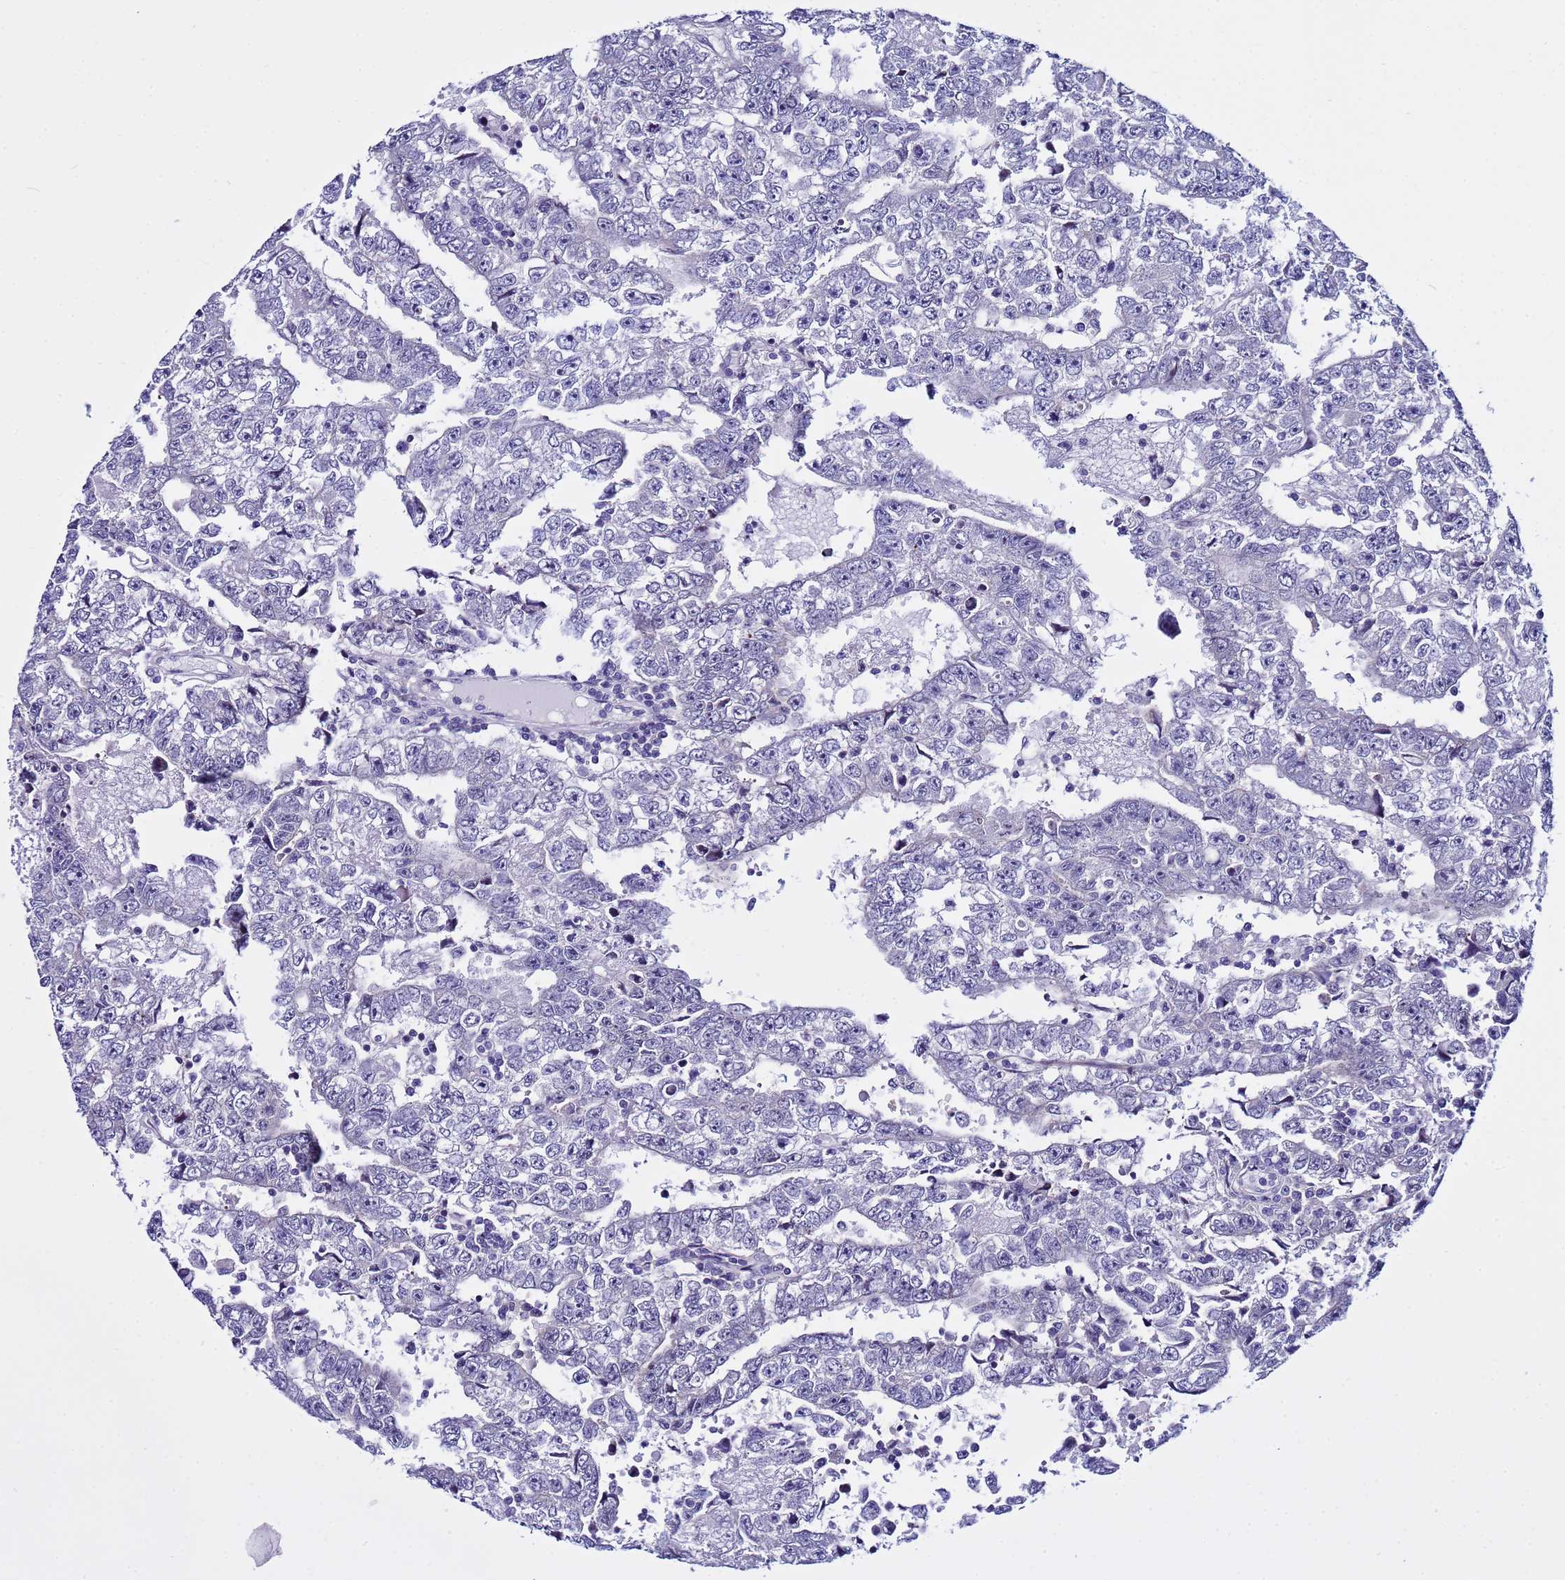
{"staining": {"intensity": "negative", "quantity": "none", "location": "none"}, "tissue": "testis cancer", "cell_type": "Tumor cells", "image_type": "cancer", "snomed": [{"axis": "morphology", "description": "Carcinoma, Embryonal, NOS"}, {"axis": "topography", "description": "Testis"}], "caption": "Tumor cells show no significant expression in embryonal carcinoma (testis).", "gene": "IGSF11", "patient": {"sex": "male", "age": 25}}